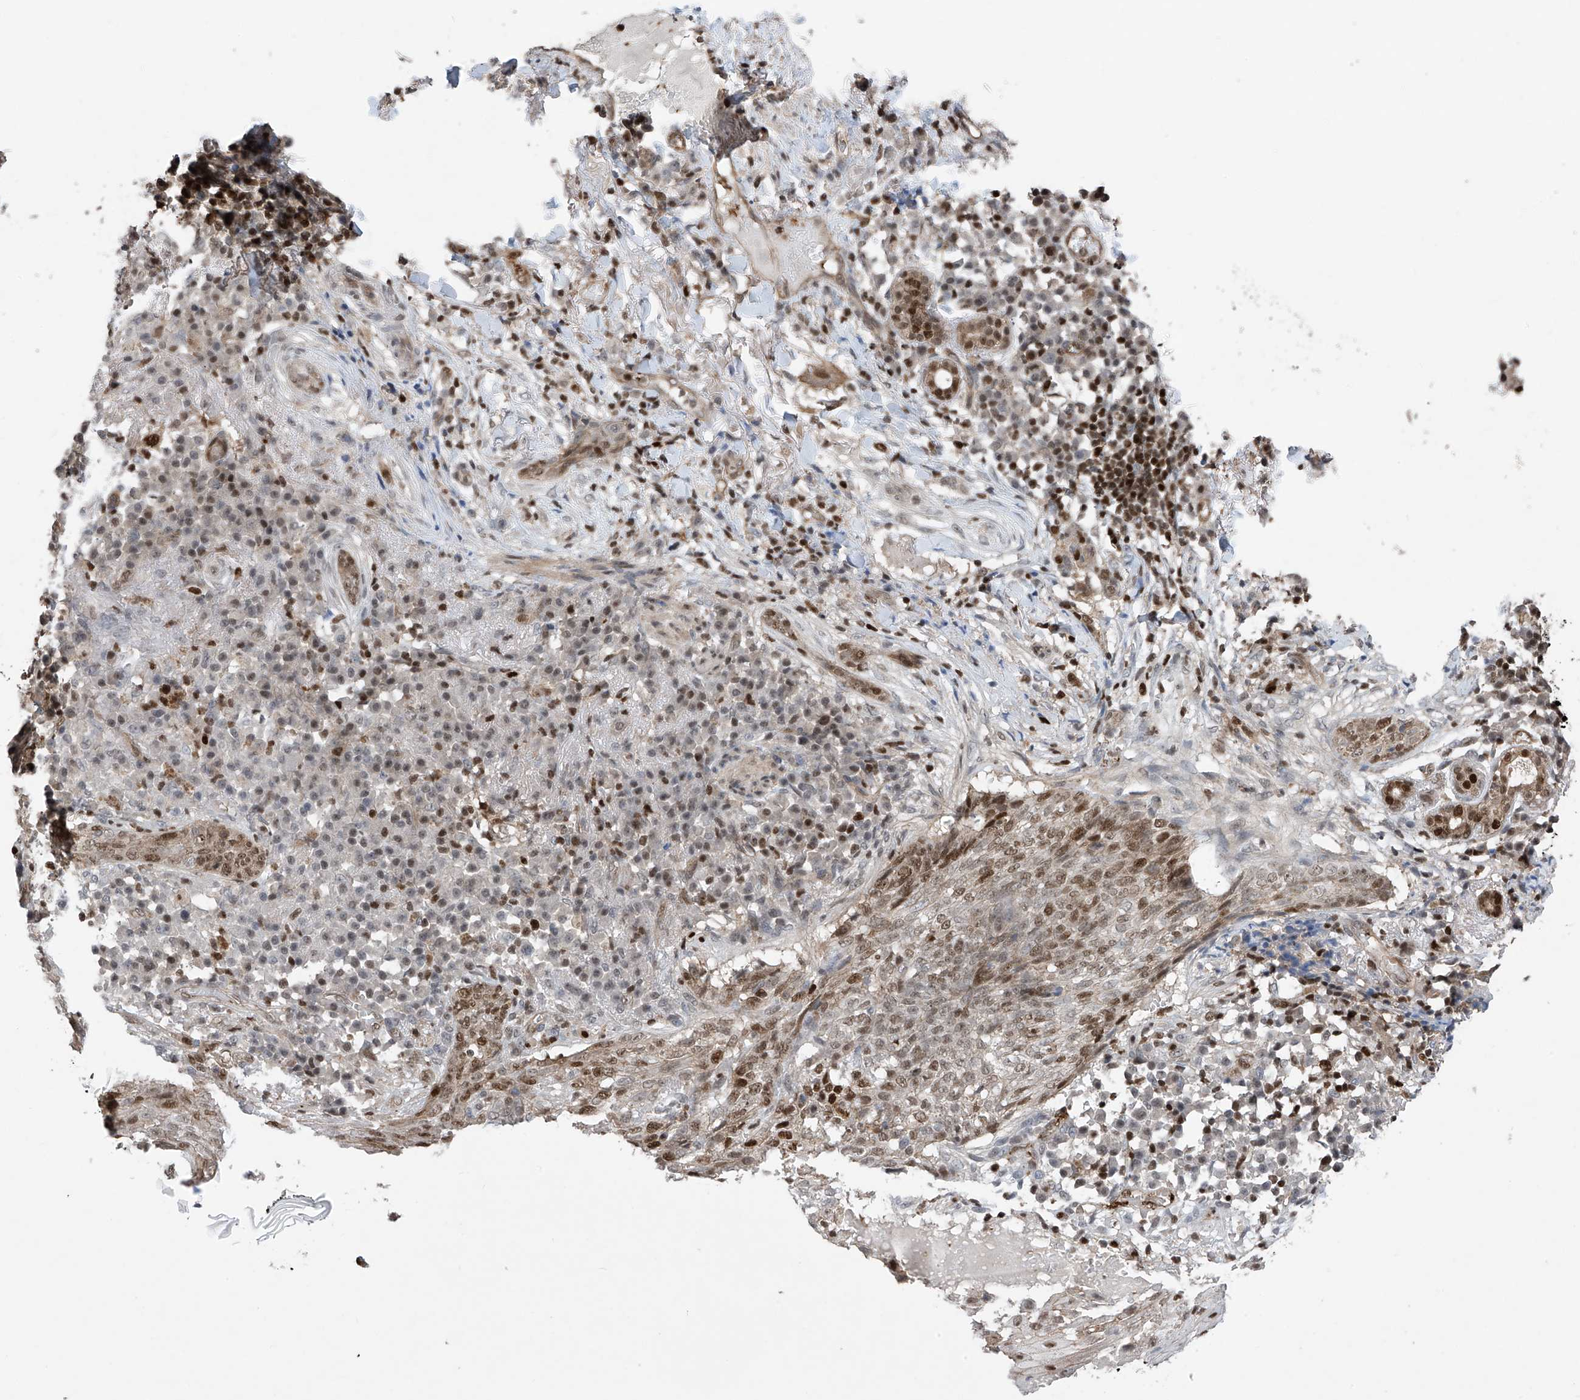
{"staining": {"intensity": "moderate", "quantity": "25%-75%", "location": "nuclear"}, "tissue": "skin cancer", "cell_type": "Tumor cells", "image_type": "cancer", "snomed": [{"axis": "morphology", "description": "Basal cell carcinoma"}, {"axis": "topography", "description": "Skin"}], "caption": "Skin cancer stained for a protein (brown) exhibits moderate nuclear positive expression in approximately 25%-75% of tumor cells.", "gene": "DNAJC9", "patient": {"sex": "male", "age": 85}}